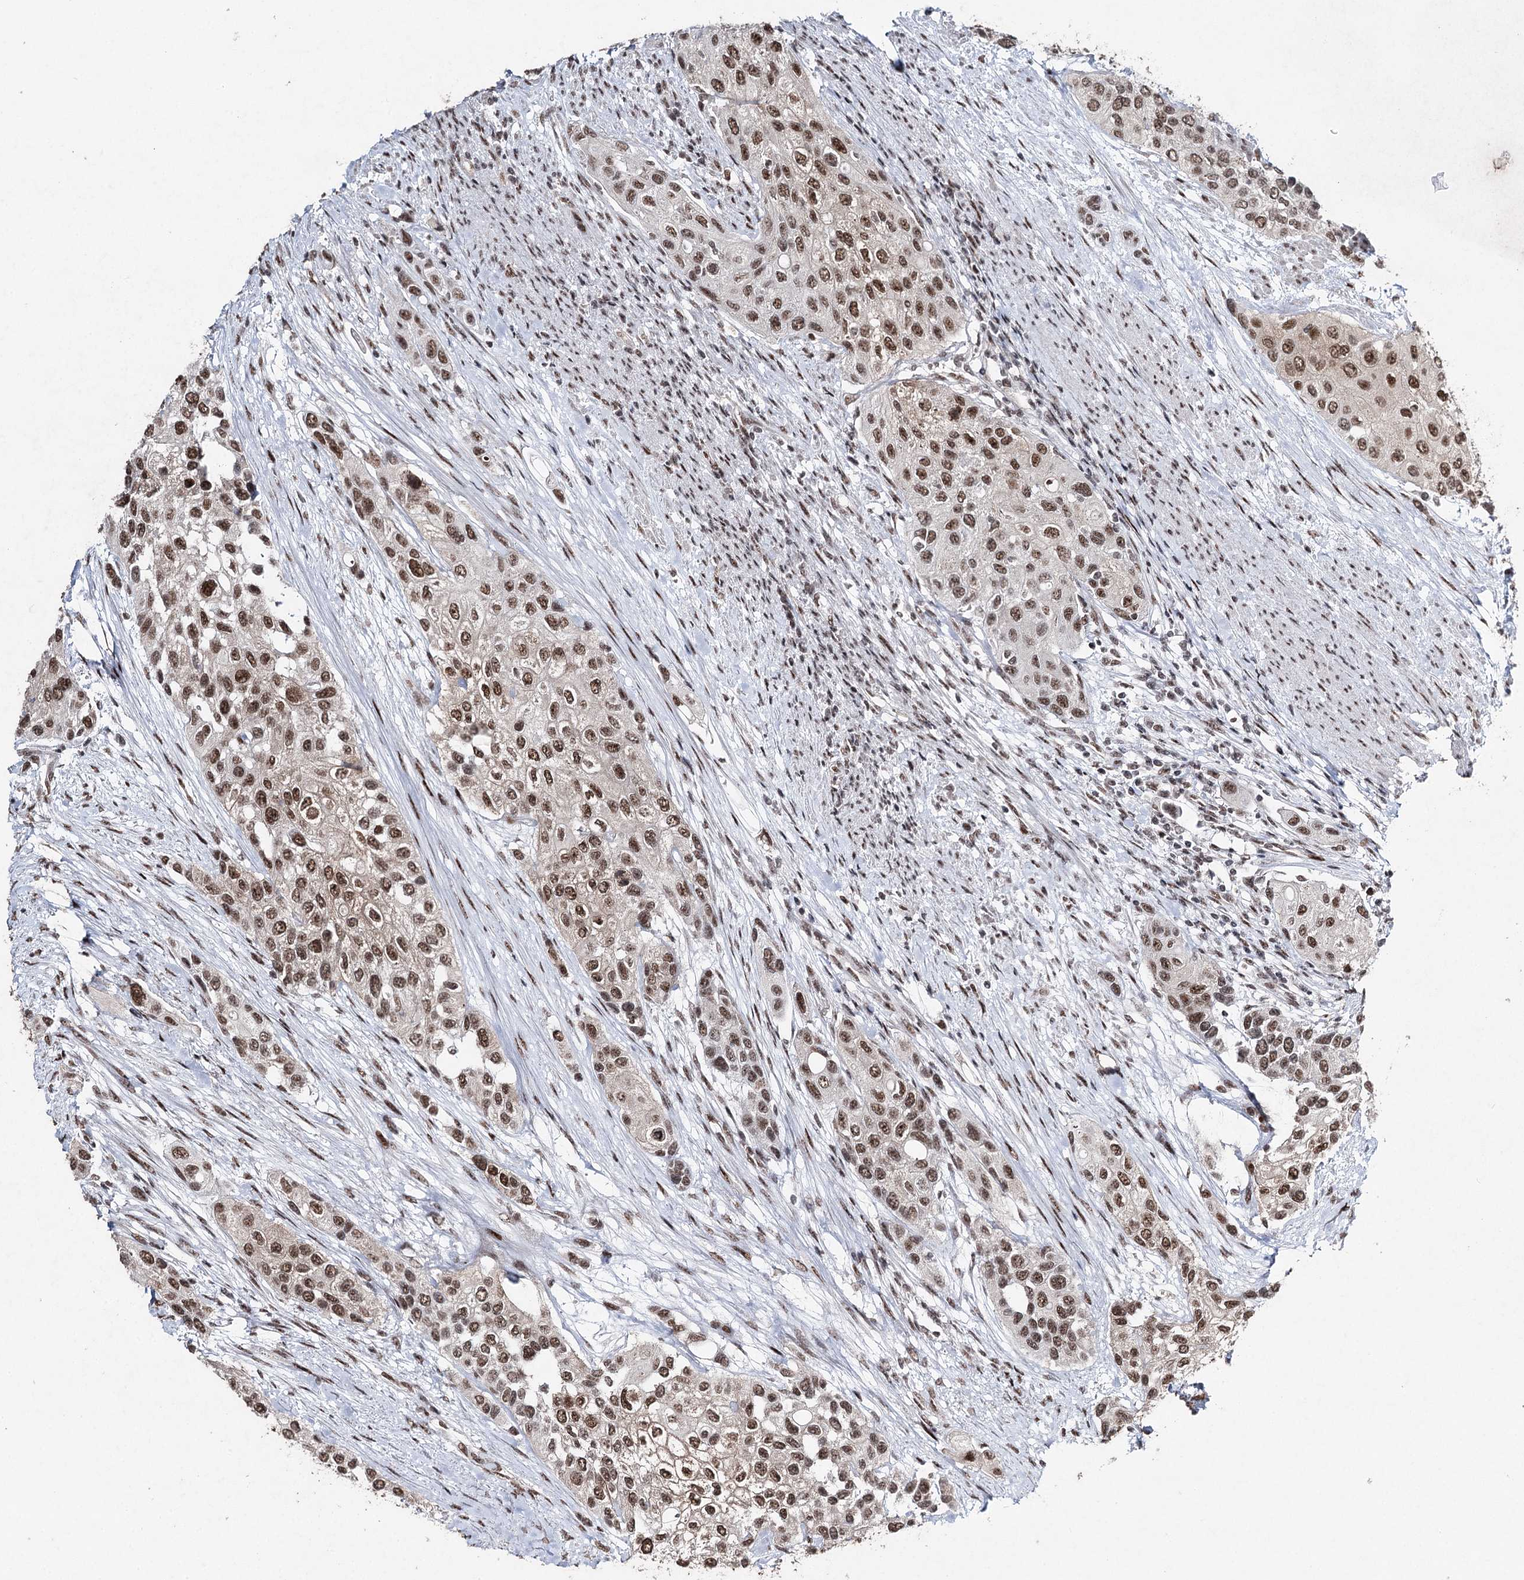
{"staining": {"intensity": "moderate", "quantity": ">75%", "location": "nuclear"}, "tissue": "urothelial cancer", "cell_type": "Tumor cells", "image_type": "cancer", "snomed": [{"axis": "morphology", "description": "Normal tissue, NOS"}, {"axis": "morphology", "description": "Urothelial carcinoma, High grade"}, {"axis": "topography", "description": "Vascular tissue"}, {"axis": "topography", "description": "Urinary bladder"}], "caption": "Immunohistochemical staining of urothelial cancer shows moderate nuclear protein expression in approximately >75% of tumor cells.", "gene": "PDCD4", "patient": {"sex": "female", "age": 56}}